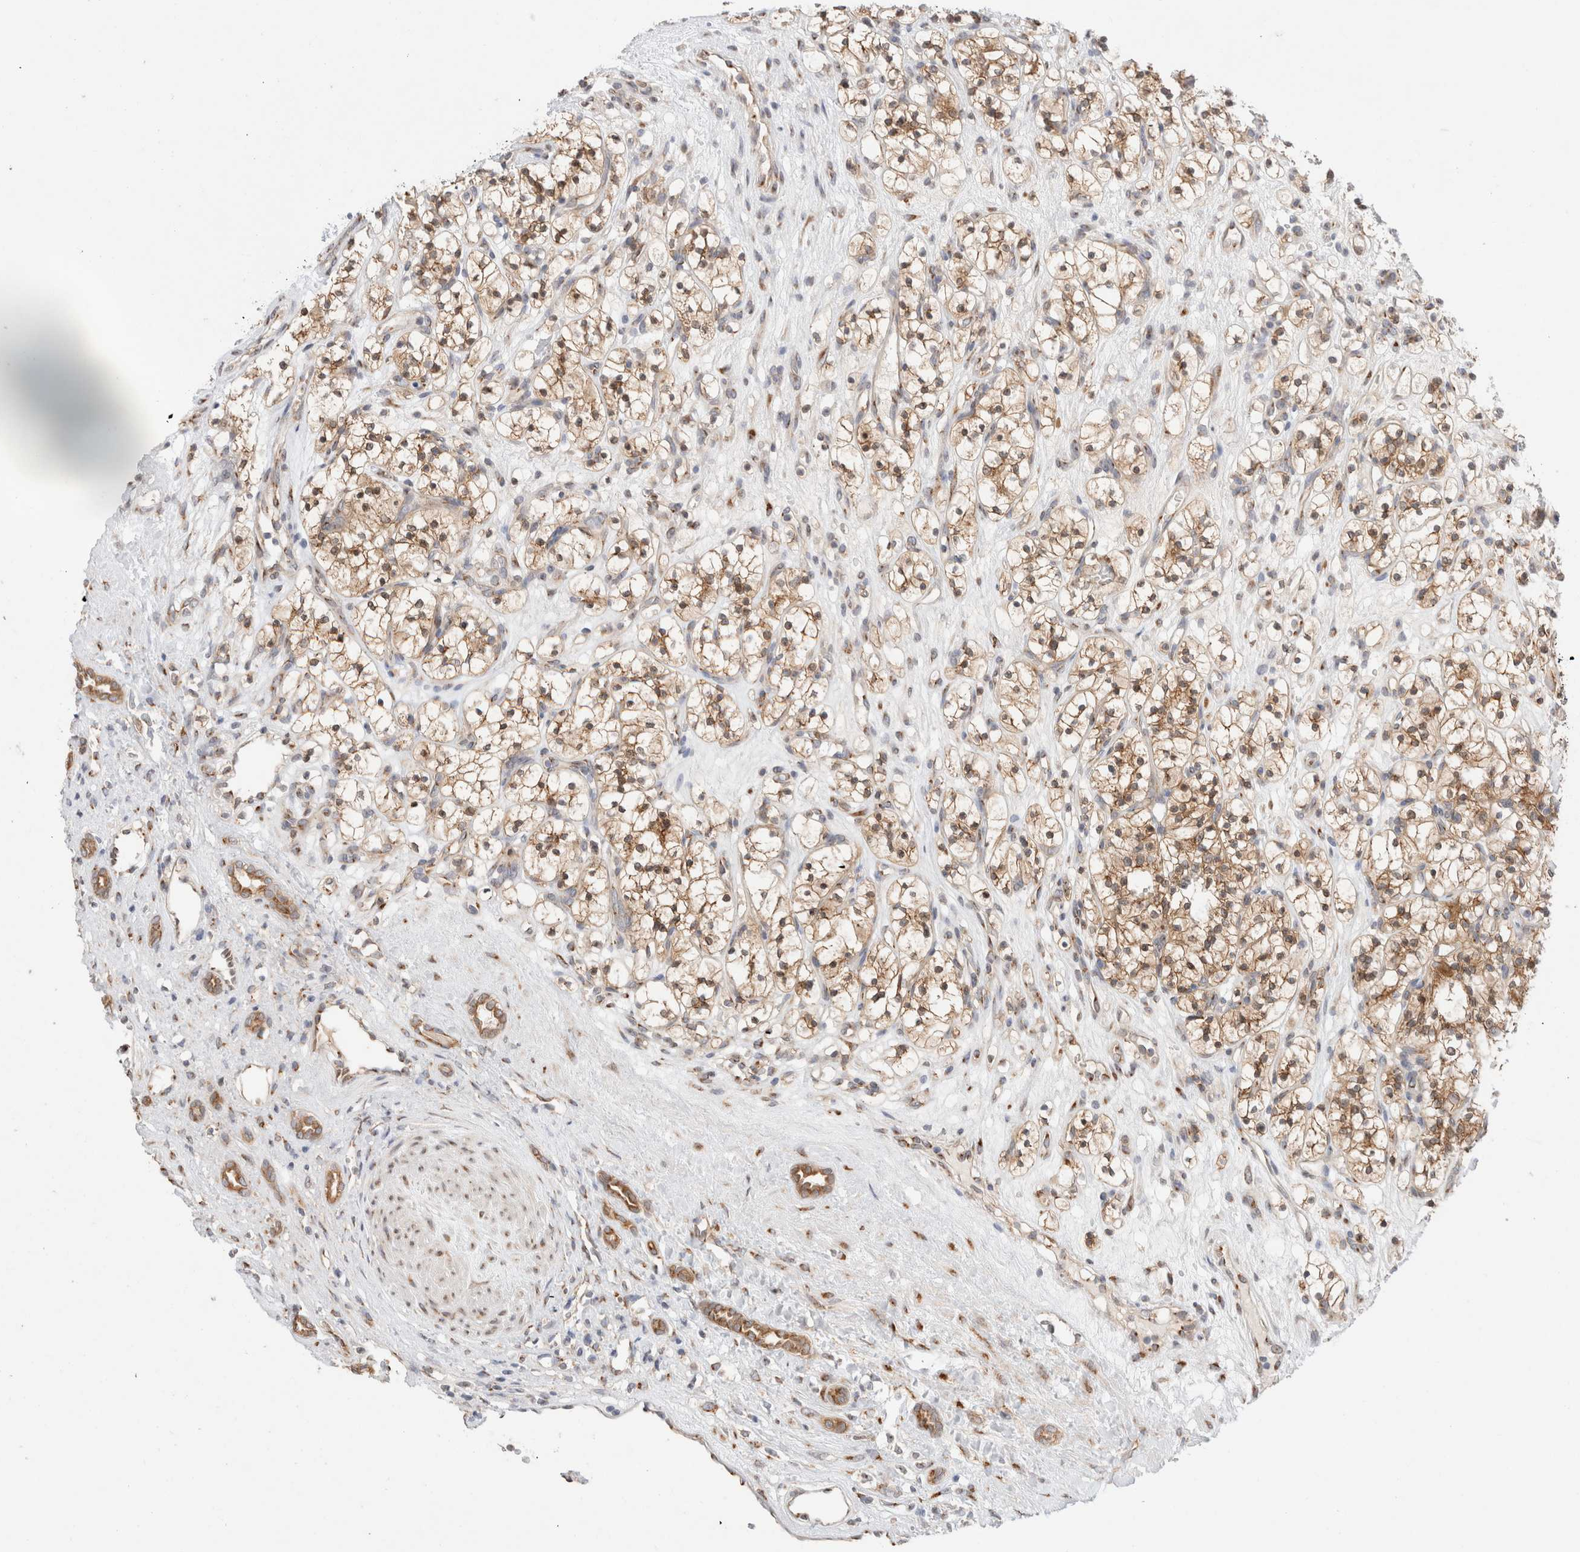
{"staining": {"intensity": "moderate", "quantity": ">75%", "location": "cytoplasmic/membranous"}, "tissue": "renal cancer", "cell_type": "Tumor cells", "image_type": "cancer", "snomed": [{"axis": "morphology", "description": "Adenocarcinoma, NOS"}, {"axis": "topography", "description": "Kidney"}], "caption": "Immunohistochemical staining of renal adenocarcinoma reveals medium levels of moderate cytoplasmic/membranous protein expression in about >75% of tumor cells.", "gene": "LMAN2L", "patient": {"sex": "female", "age": 57}}